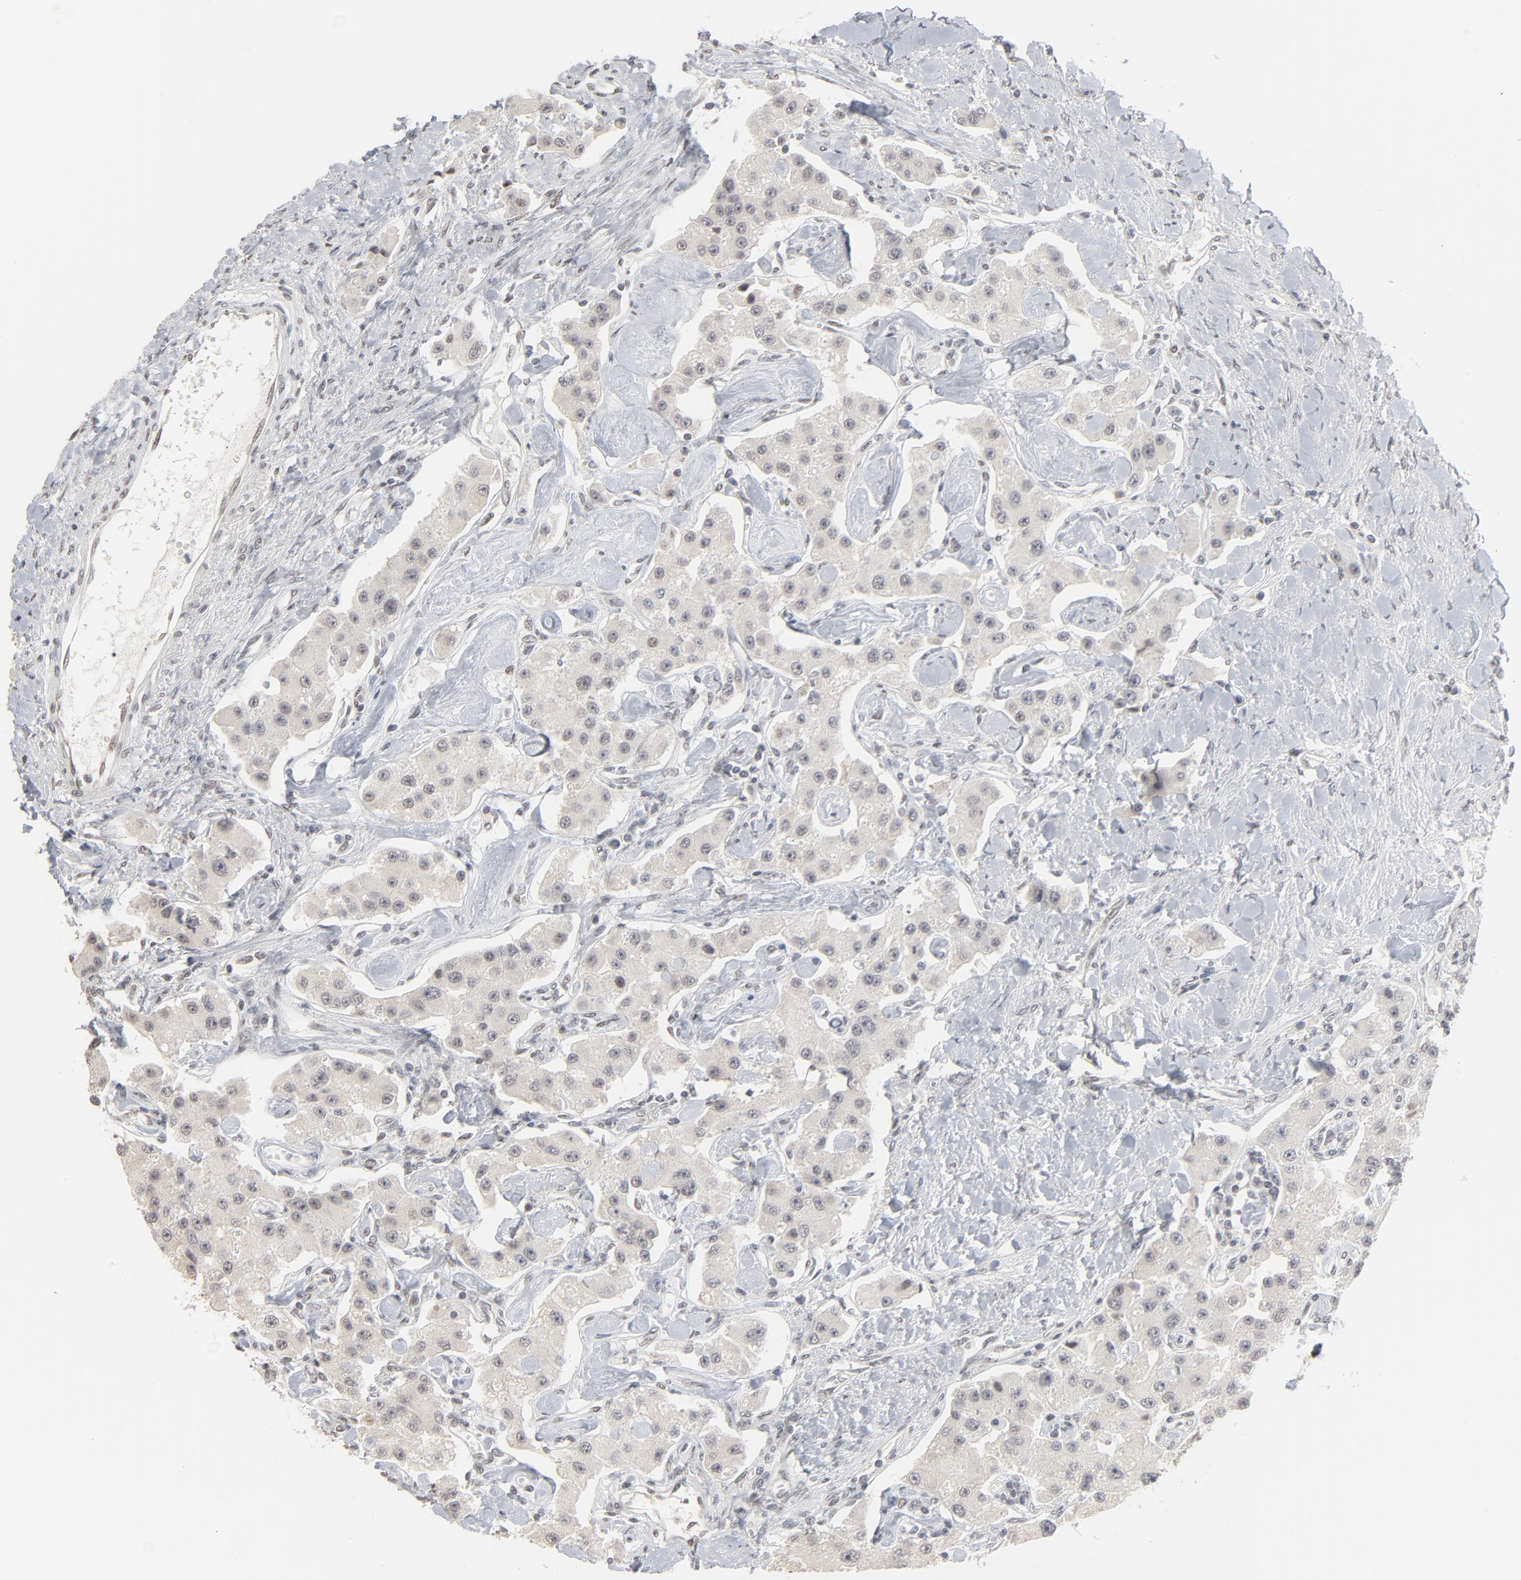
{"staining": {"intensity": "negative", "quantity": "none", "location": "none"}, "tissue": "carcinoid", "cell_type": "Tumor cells", "image_type": "cancer", "snomed": [{"axis": "morphology", "description": "Carcinoid, malignant, NOS"}, {"axis": "topography", "description": "Pancreas"}], "caption": "High magnification brightfield microscopy of carcinoid stained with DAB (3,3'-diaminobenzidine) (brown) and counterstained with hematoxylin (blue): tumor cells show no significant expression.", "gene": "ITPR3", "patient": {"sex": "male", "age": 41}}